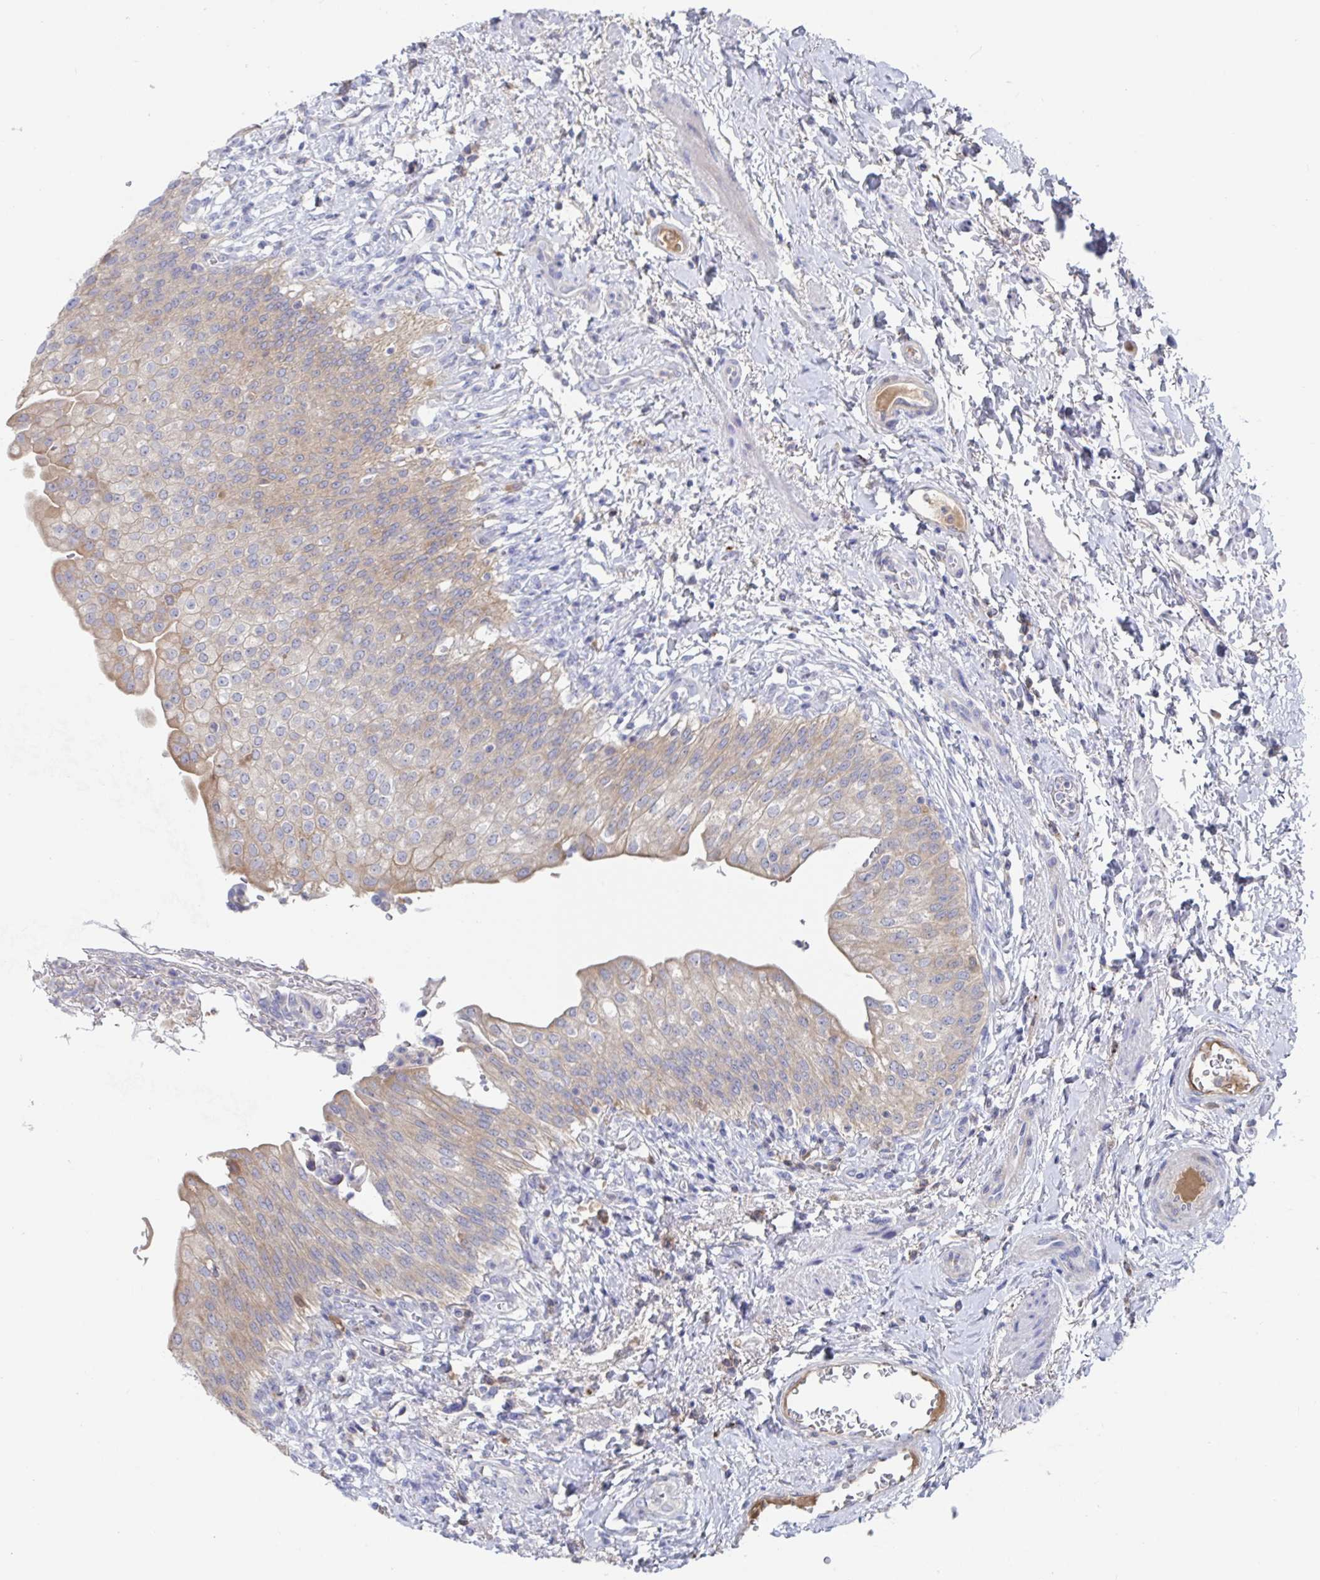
{"staining": {"intensity": "weak", "quantity": "<25%", "location": "cytoplasmic/membranous"}, "tissue": "urinary bladder", "cell_type": "Urothelial cells", "image_type": "normal", "snomed": [{"axis": "morphology", "description": "Normal tissue, NOS"}, {"axis": "topography", "description": "Urinary bladder"}, {"axis": "topography", "description": "Peripheral nerve tissue"}], "caption": "IHC image of normal human urinary bladder stained for a protein (brown), which displays no positivity in urothelial cells.", "gene": "GPR148", "patient": {"sex": "female", "age": 60}}